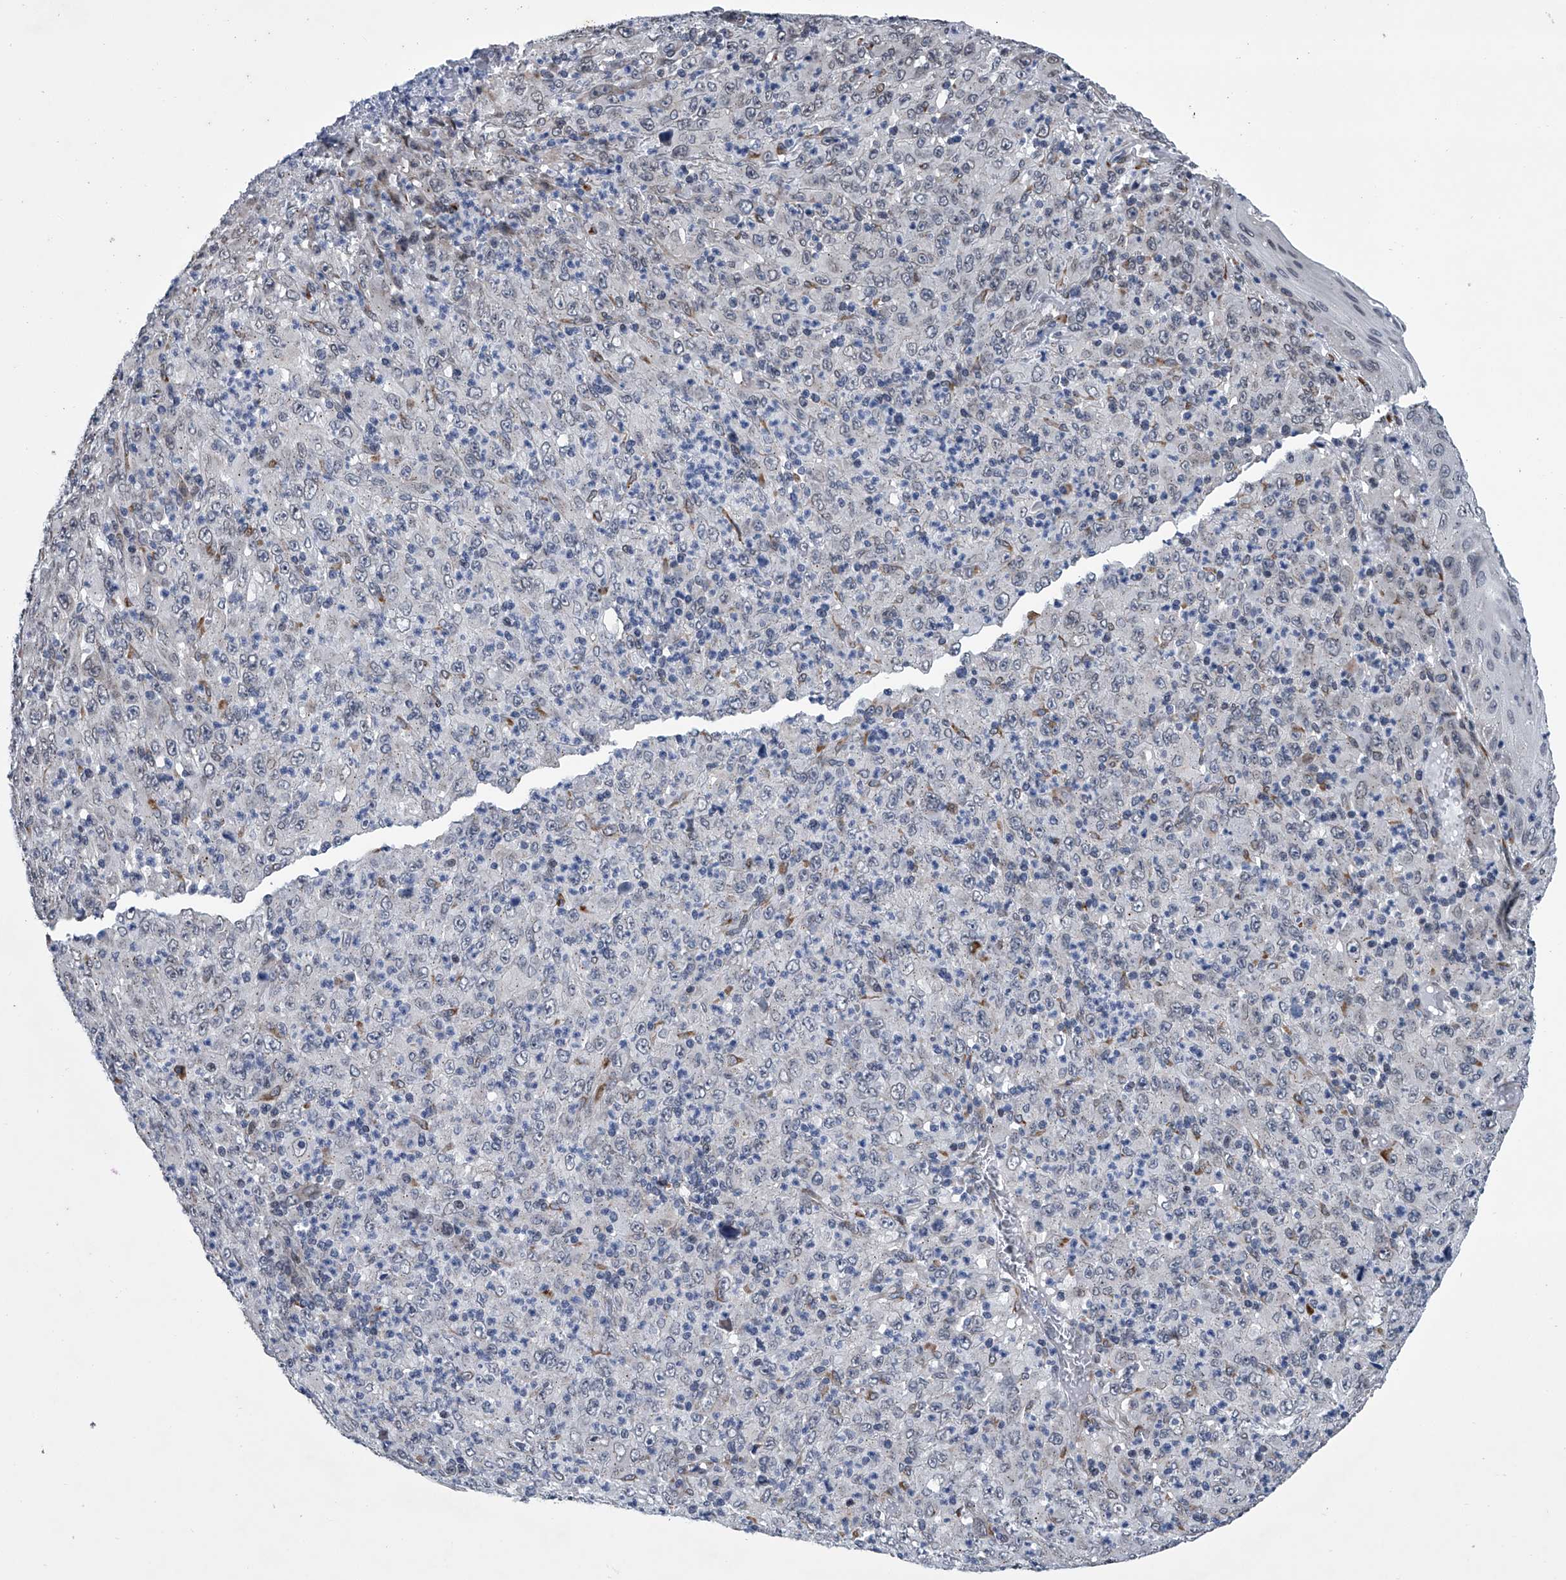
{"staining": {"intensity": "negative", "quantity": "none", "location": "none"}, "tissue": "melanoma", "cell_type": "Tumor cells", "image_type": "cancer", "snomed": [{"axis": "morphology", "description": "Malignant melanoma, Metastatic site"}, {"axis": "topography", "description": "Skin"}], "caption": "Histopathology image shows no protein positivity in tumor cells of melanoma tissue.", "gene": "PPP2R5D", "patient": {"sex": "female", "age": 56}}